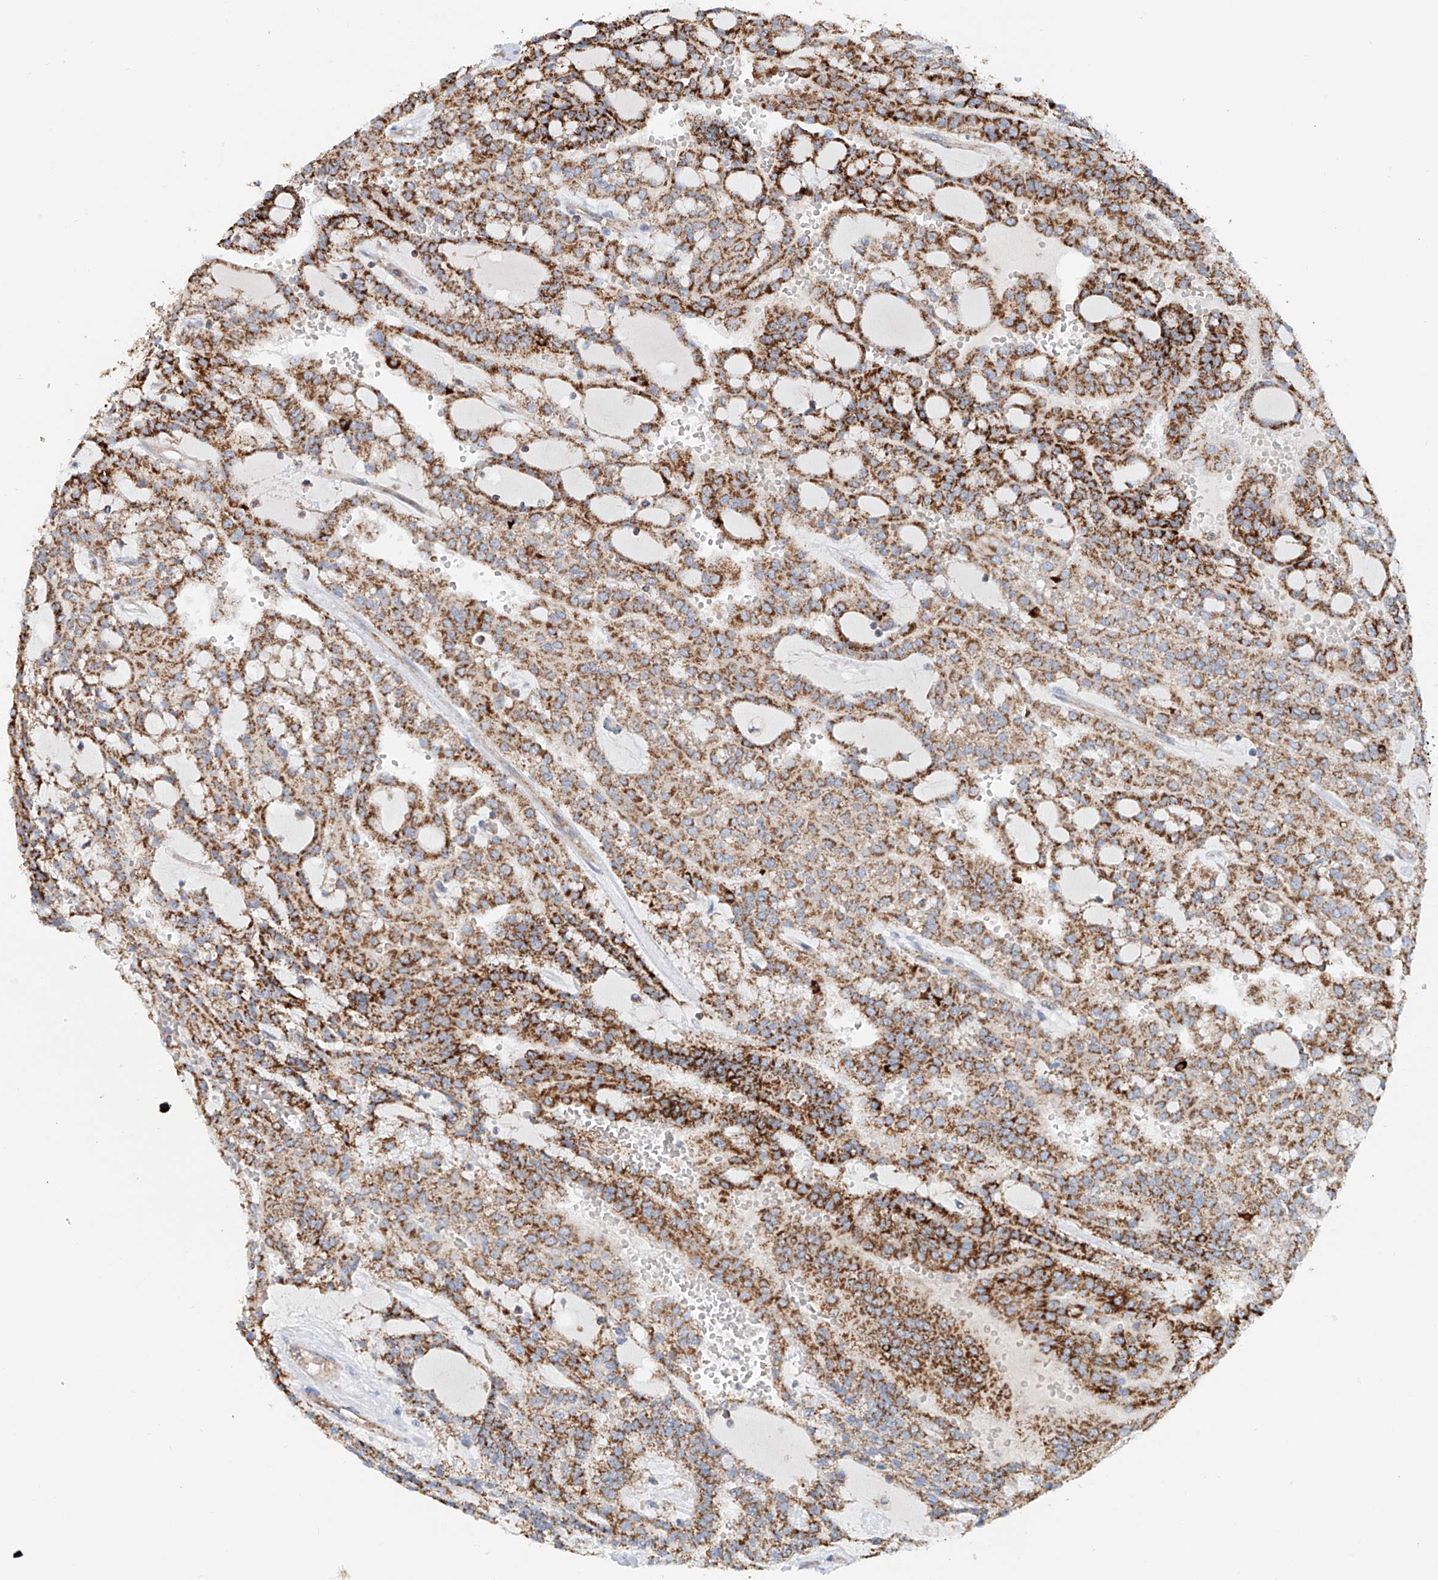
{"staining": {"intensity": "strong", "quantity": ">75%", "location": "cytoplasmic/membranous"}, "tissue": "renal cancer", "cell_type": "Tumor cells", "image_type": "cancer", "snomed": [{"axis": "morphology", "description": "Adenocarcinoma, NOS"}, {"axis": "topography", "description": "Kidney"}], "caption": "Tumor cells demonstrate strong cytoplasmic/membranous expression in approximately >75% of cells in adenocarcinoma (renal).", "gene": "CARD10", "patient": {"sex": "male", "age": 63}}